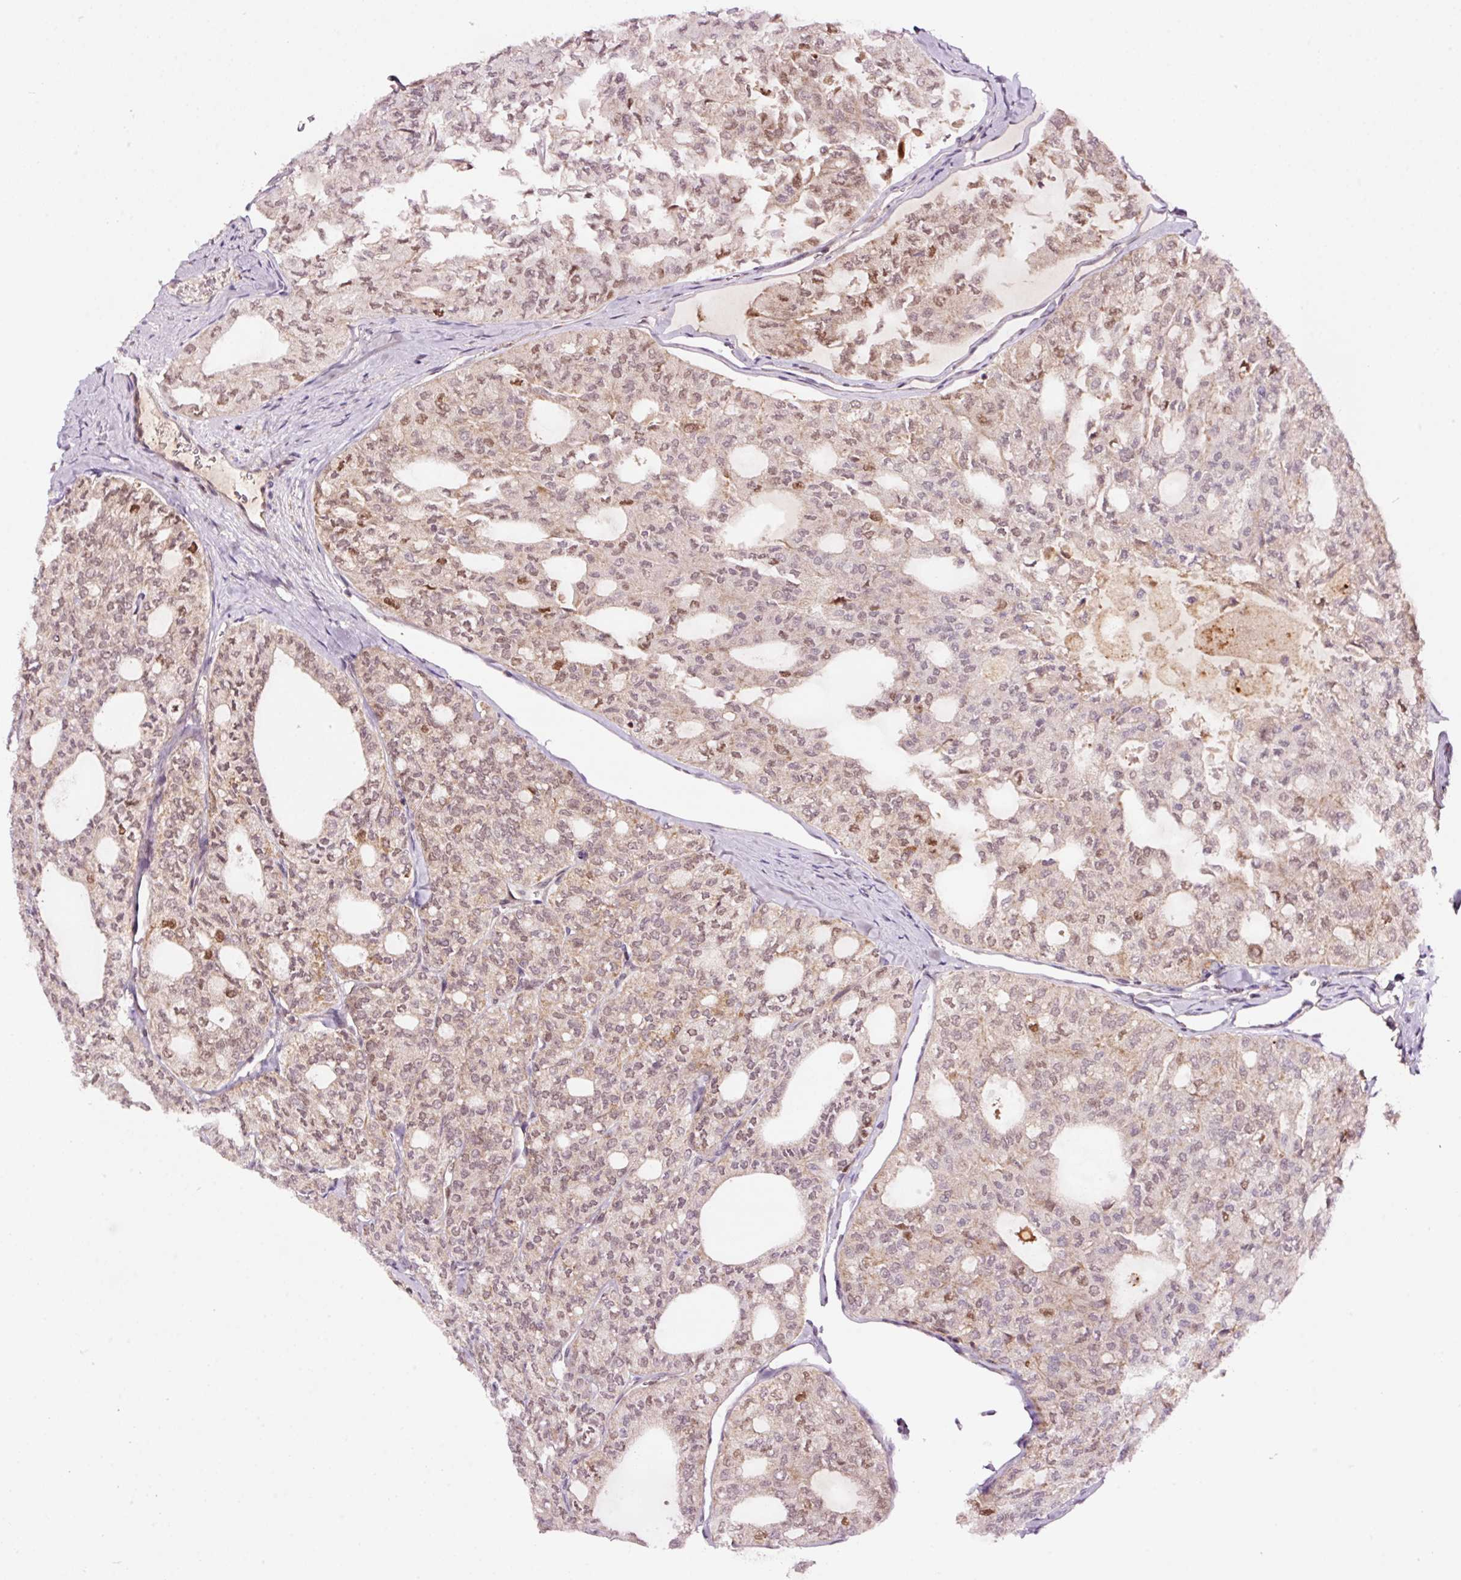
{"staining": {"intensity": "moderate", "quantity": "<25%", "location": "nuclear"}, "tissue": "thyroid cancer", "cell_type": "Tumor cells", "image_type": "cancer", "snomed": [{"axis": "morphology", "description": "Follicular adenoma carcinoma, NOS"}, {"axis": "topography", "description": "Thyroid gland"}], "caption": "A brown stain labels moderate nuclear positivity of a protein in human thyroid cancer (follicular adenoma carcinoma) tumor cells.", "gene": "RFC4", "patient": {"sex": "male", "age": 75}}